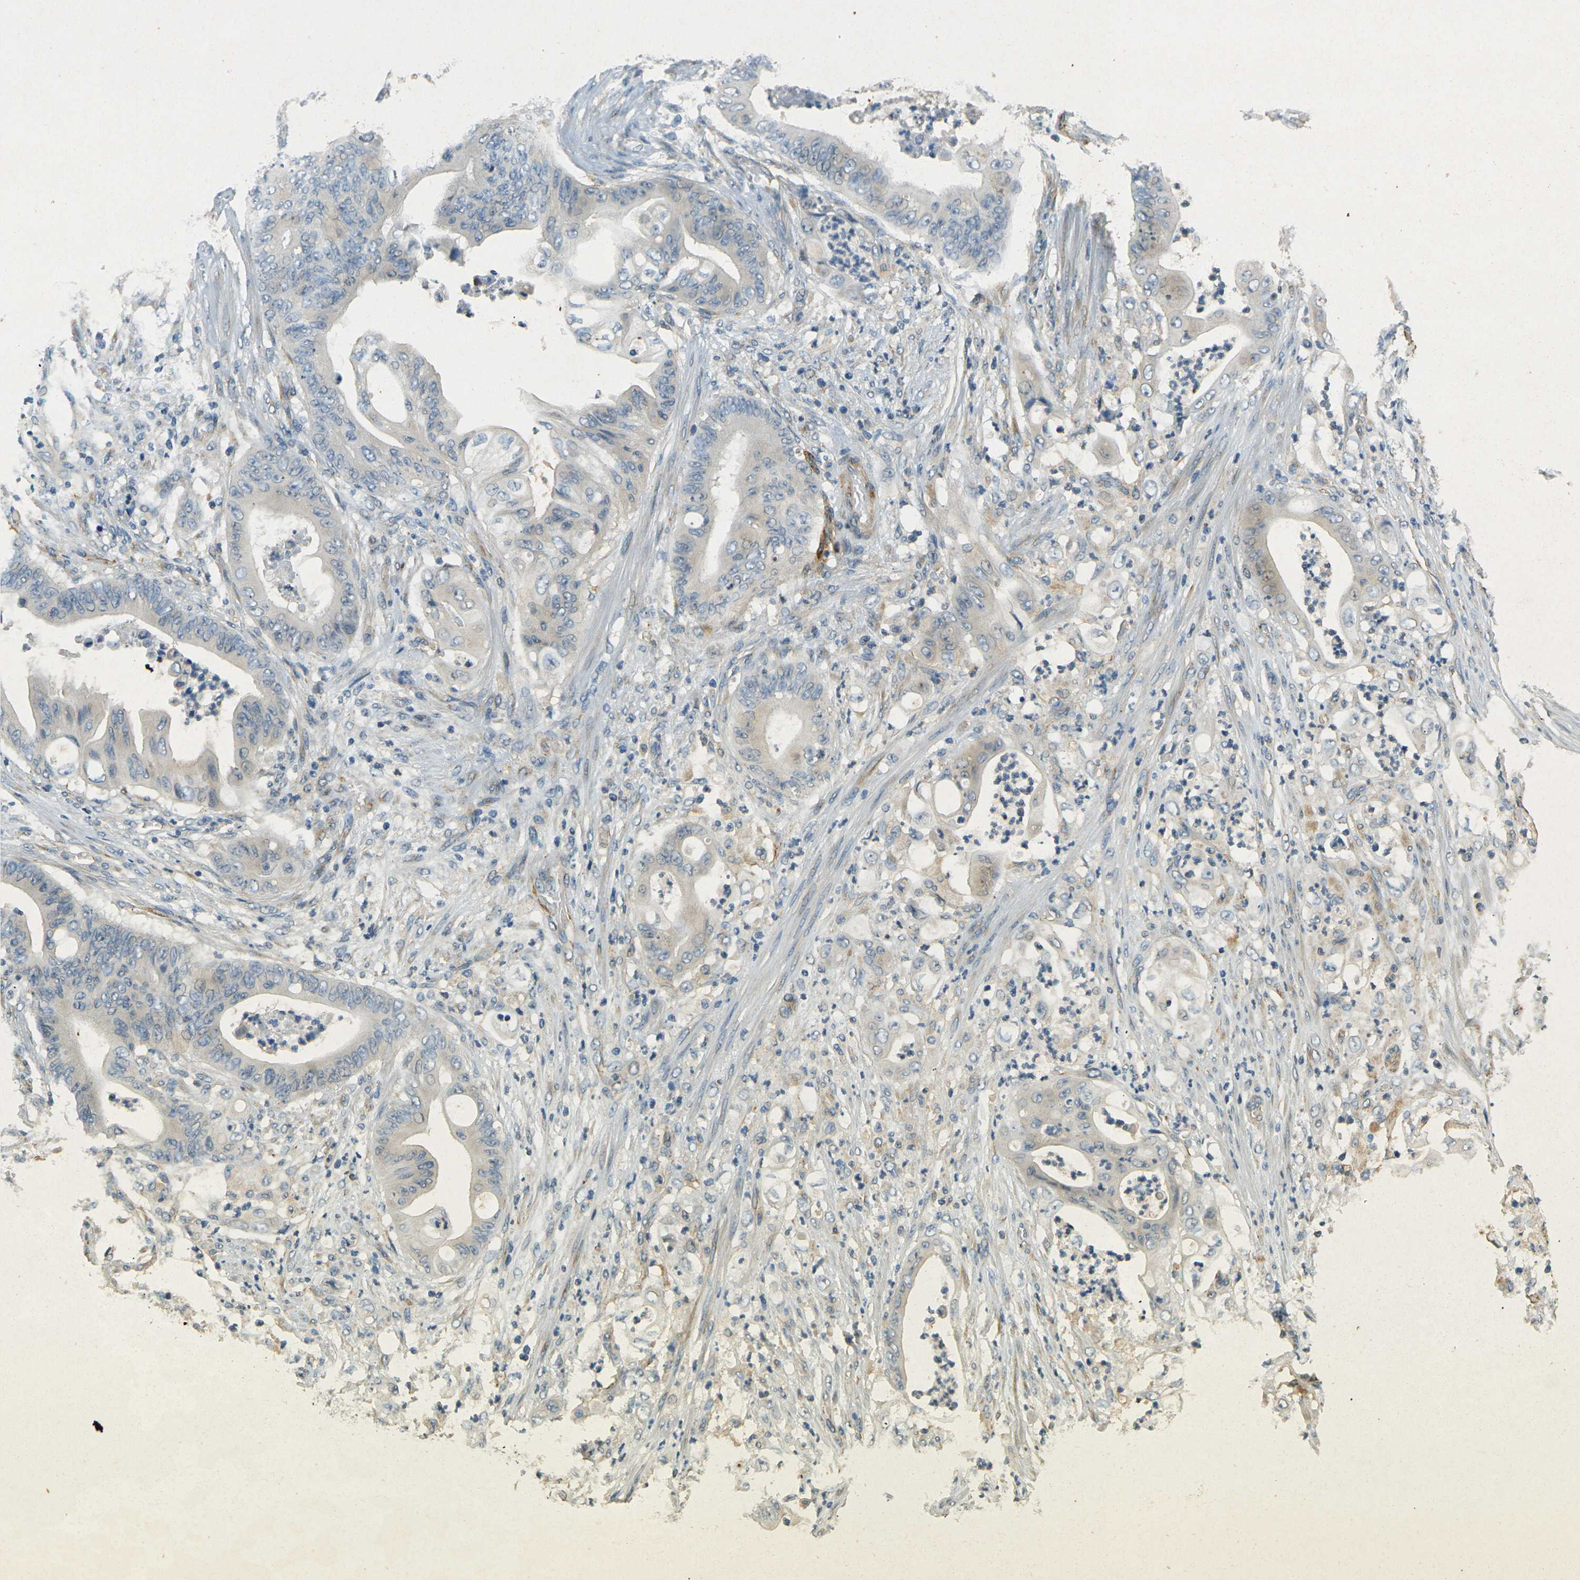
{"staining": {"intensity": "negative", "quantity": "none", "location": "none"}, "tissue": "stomach cancer", "cell_type": "Tumor cells", "image_type": "cancer", "snomed": [{"axis": "morphology", "description": "Adenocarcinoma, NOS"}, {"axis": "topography", "description": "Stomach"}], "caption": "IHC micrograph of neoplastic tissue: human stomach cancer stained with DAB exhibits no significant protein positivity in tumor cells.", "gene": "SORT1", "patient": {"sex": "female", "age": 73}}